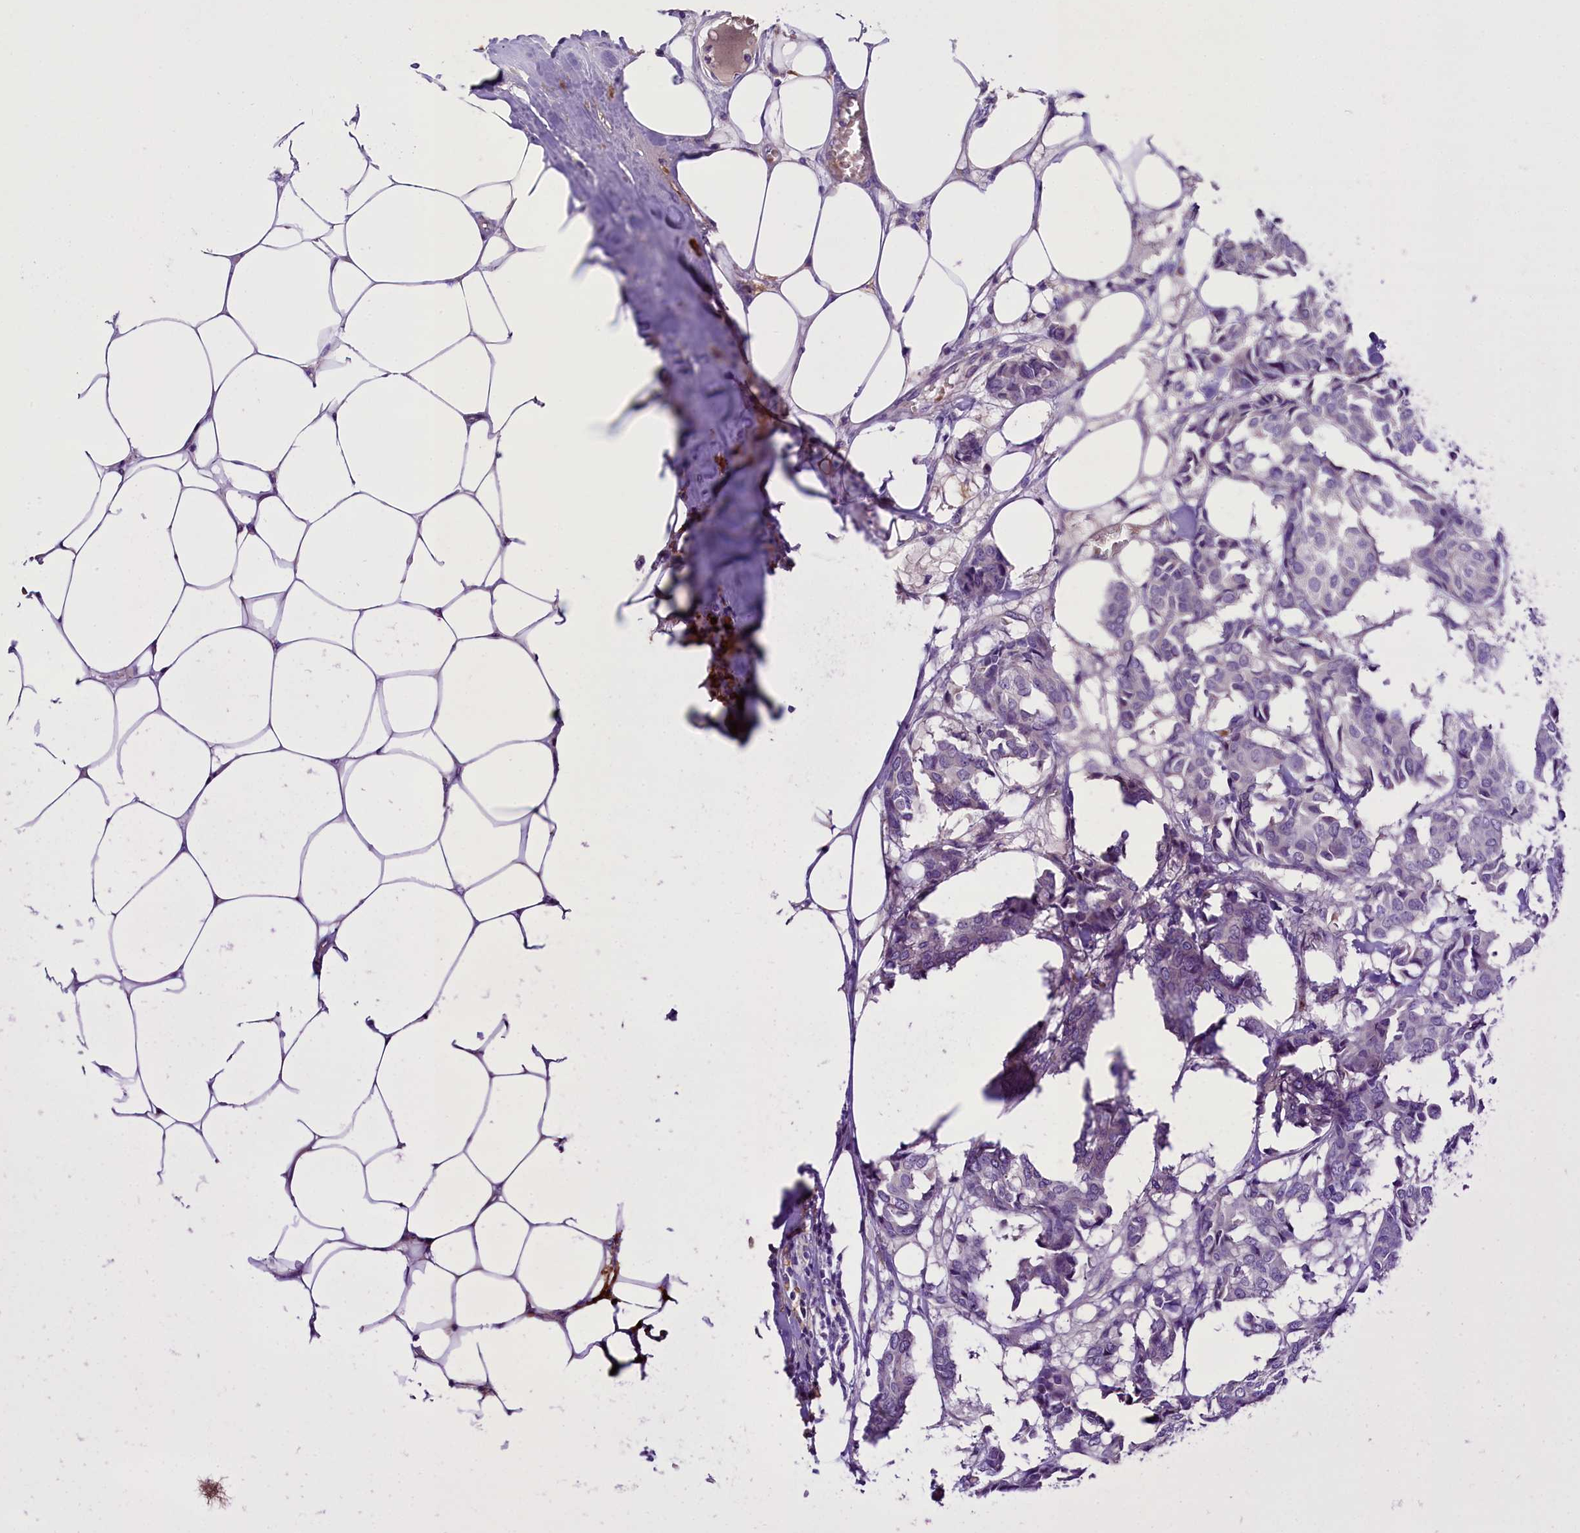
{"staining": {"intensity": "negative", "quantity": "none", "location": "none"}, "tissue": "breast cancer", "cell_type": "Tumor cells", "image_type": "cancer", "snomed": [{"axis": "morphology", "description": "Duct carcinoma"}, {"axis": "topography", "description": "Breast"}], "caption": "Protein analysis of infiltrating ductal carcinoma (breast) demonstrates no significant staining in tumor cells.", "gene": "MEX3B", "patient": {"sex": "female", "age": 75}}